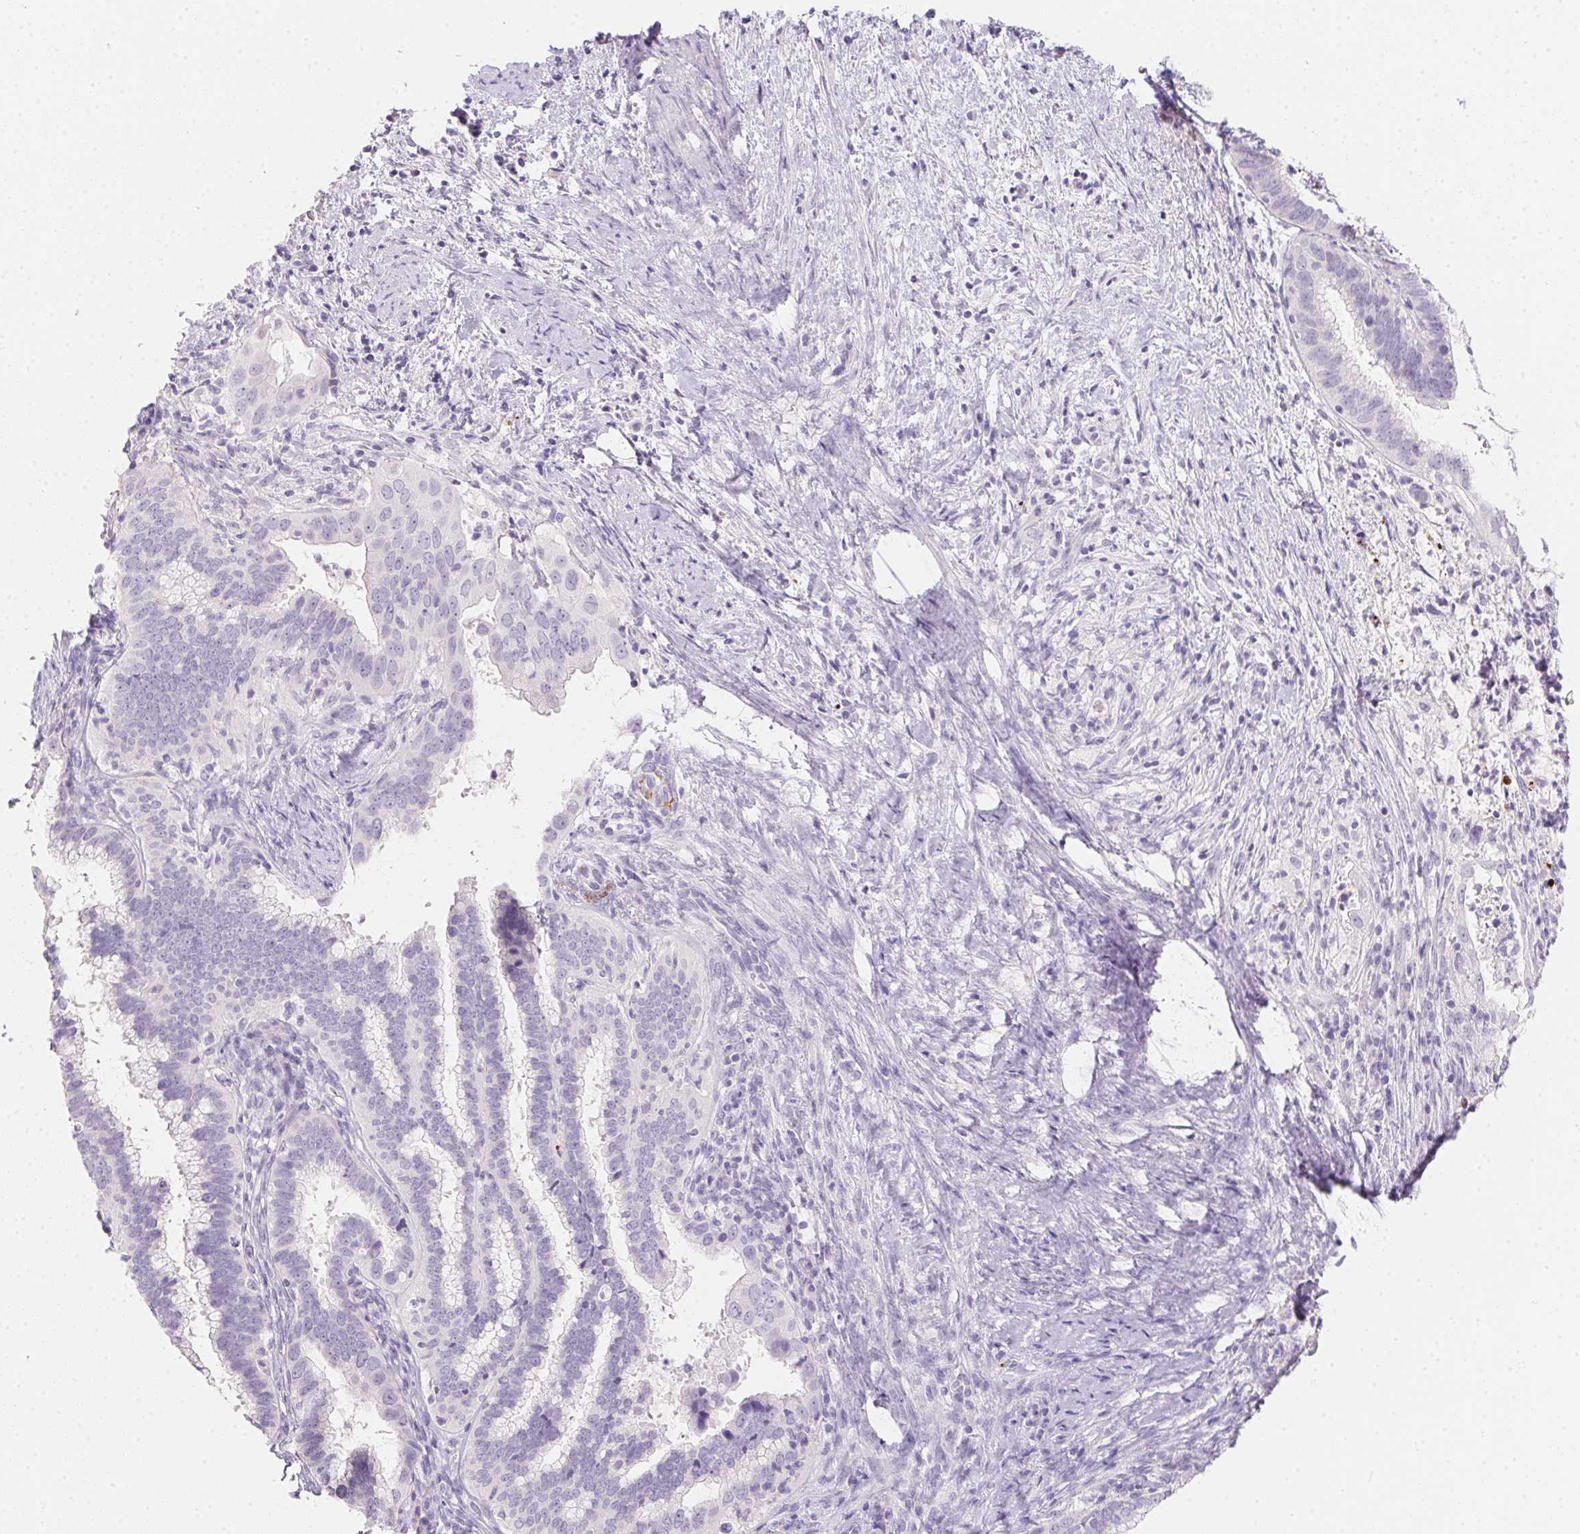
{"staining": {"intensity": "negative", "quantity": "none", "location": "none"}, "tissue": "cervical cancer", "cell_type": "Tumor cells", "image_type": "cancer", "snomed": [{"axis": "morphology", "description": "Adenocarcinoma, NOS"}, {"axis": "topography", "description": "Cervix"}], "caption": "This is an IHC photomicrograph of human cervical cancer. There is no expression in tumor cells.", "gene": "MYL4", "patient": {"sex": "female", "age": 56}}